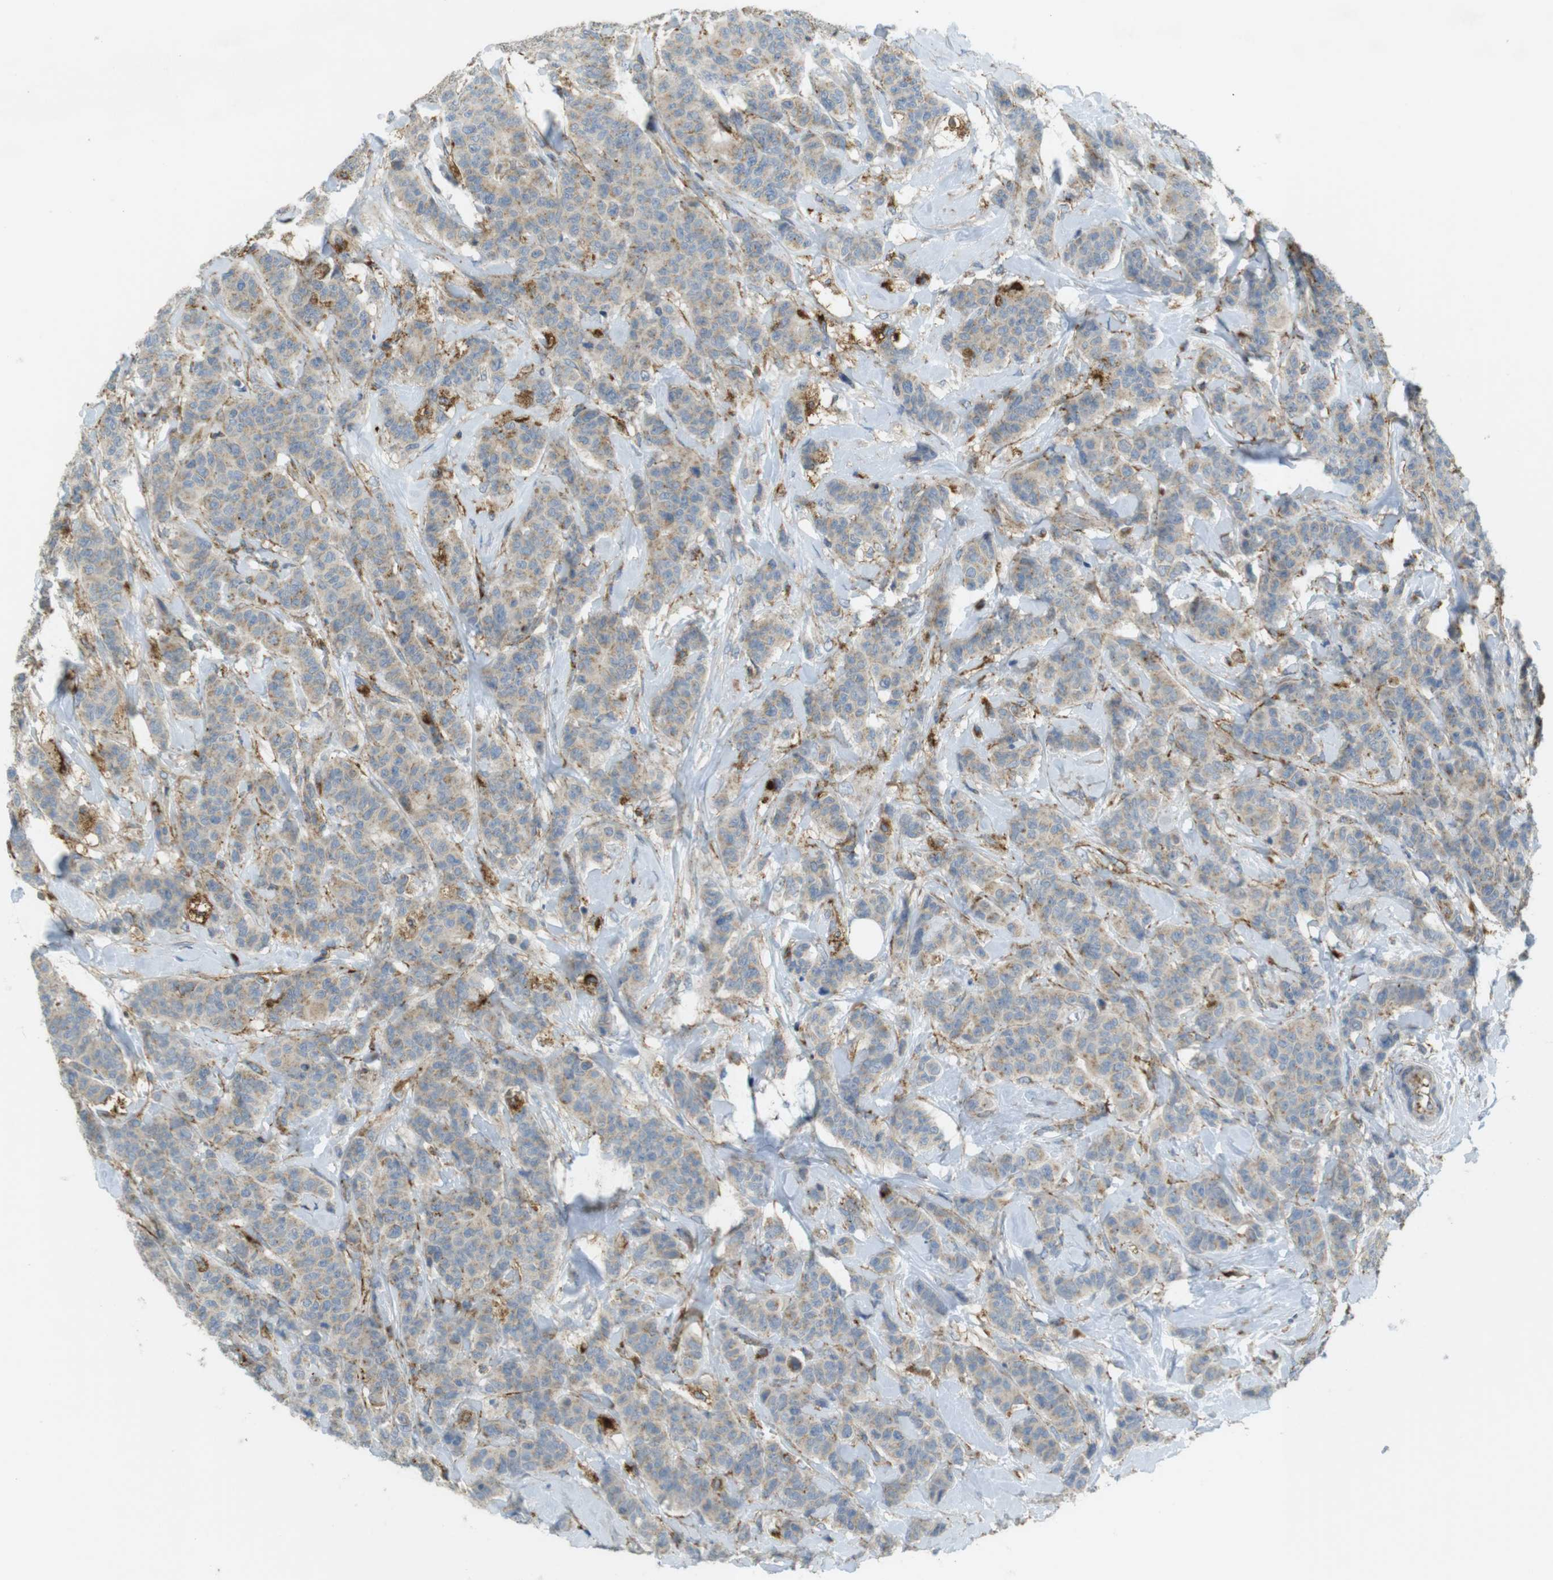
{"staining": {"intensity": "weak", "quantity": ">75%", "location": "cytoplasmic/membranous"}, "tissue": "breast cancer", "cell_type": "Tumor cells", "image_type": "cancer", "snomed": [{"axis": "morphology", "description": "Normal tissue, NOS"}, {"axis": "morphology", "description": "Duct carcinoma"}, {"axis": "topography", "description": "Breast"}], "caption": "Immunohistochemical staining of human breast cancer (infiltrating ductal carcinoma) demonstrates weak cytoplasmic/membranous protein staining in approximately >75% of tumor cells.", "gene": "LAMP1", "patient": {"sex": "female", "age": 40}}